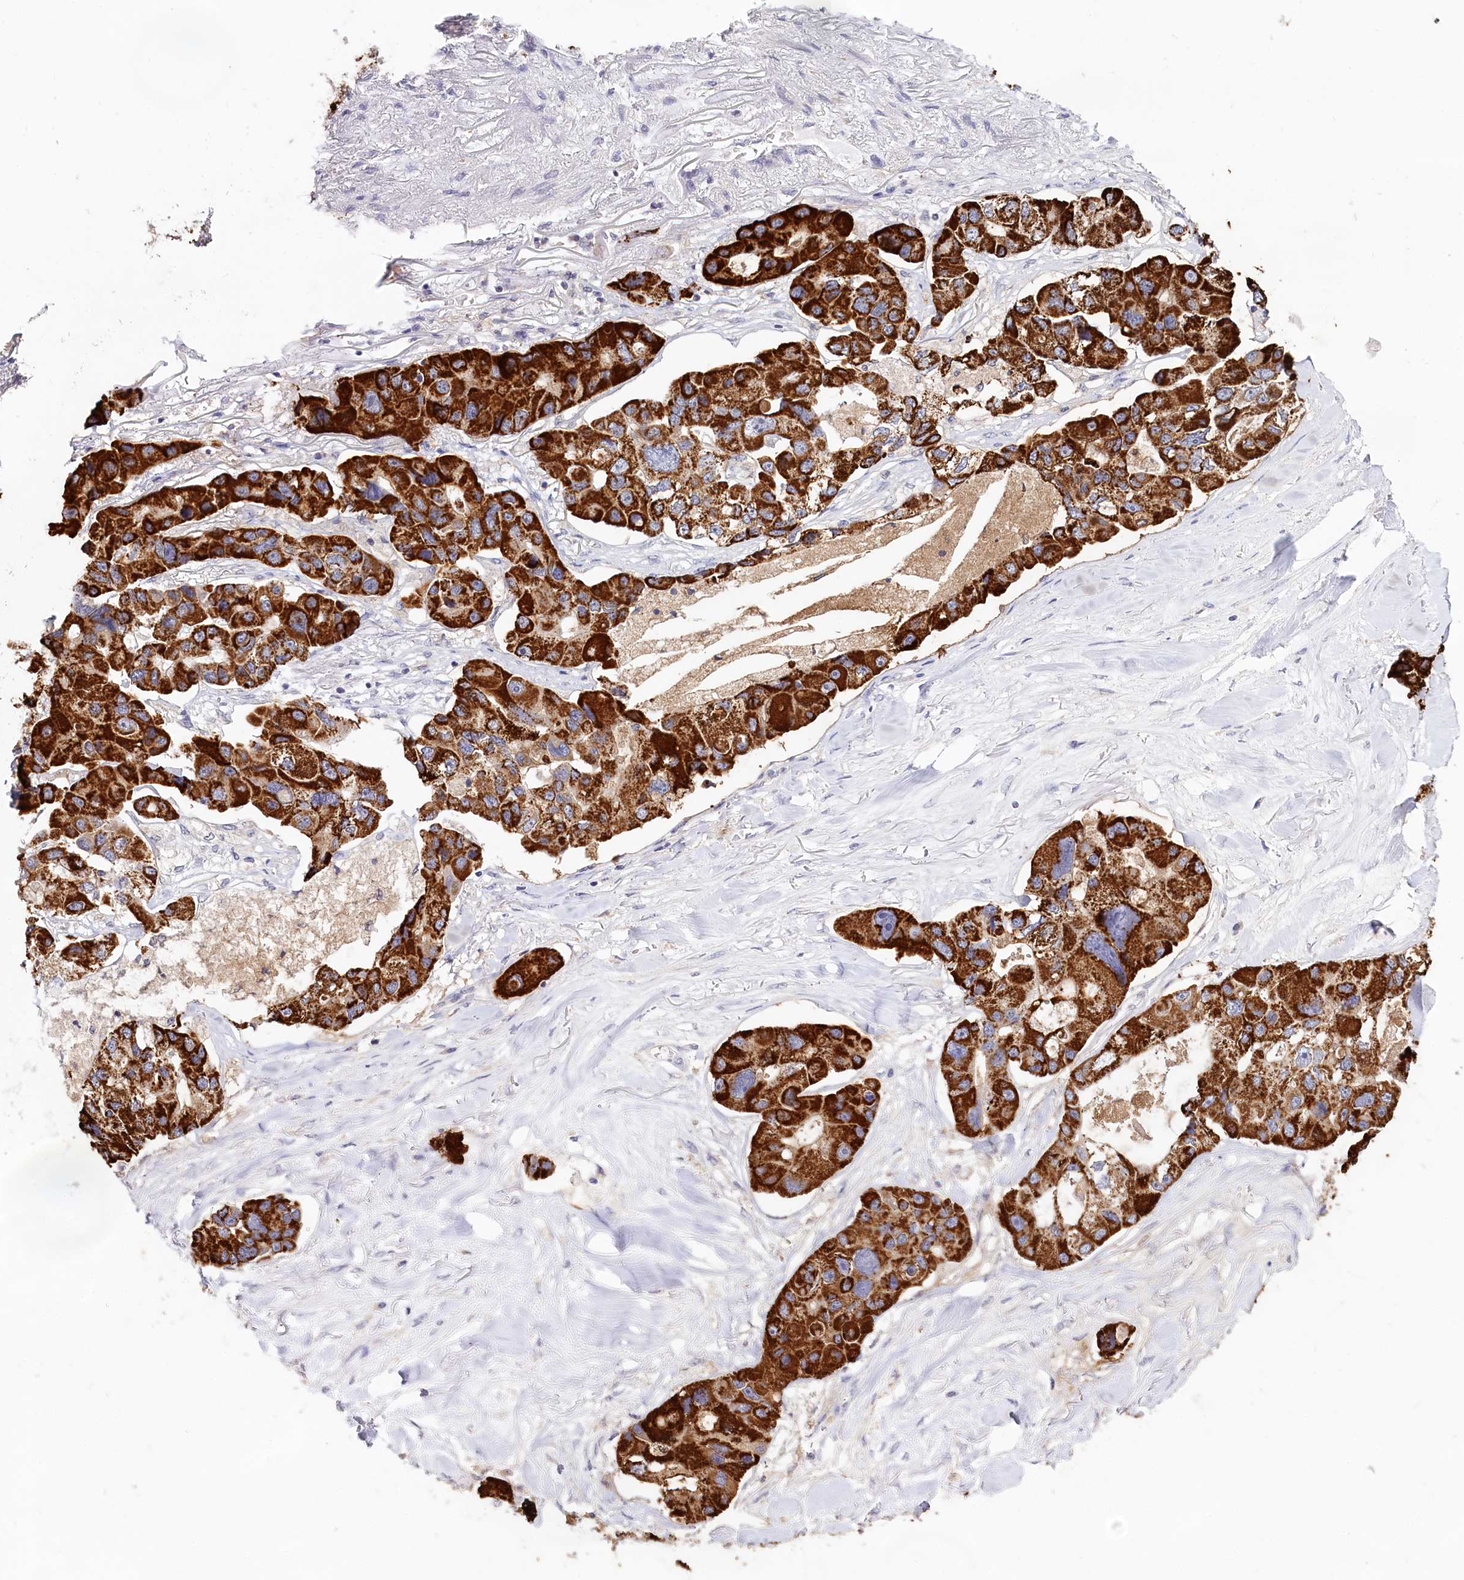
{"staining": {"intensity": "strong", "quantity": ">75%", "location": "cytoplasmic/membranous"}, "tissue": "lung cancer", "cell_type": "Tumor cells", "image_type": "cancer", "snomed": [{"axis": "morphology", "description": "Adenocarcinoma, NOS"}, {"axis": "topography", "description": "Lung"}], "caption": "Lung cancer stained with DAB (3,3'-diaminobenzidine) IHC exhibits high levels of strong cytoplasmic/membranous staining in about >75% of tumor cells.", "gene": "DAPK1", "patient": {"sex": "female", "age": 54}}